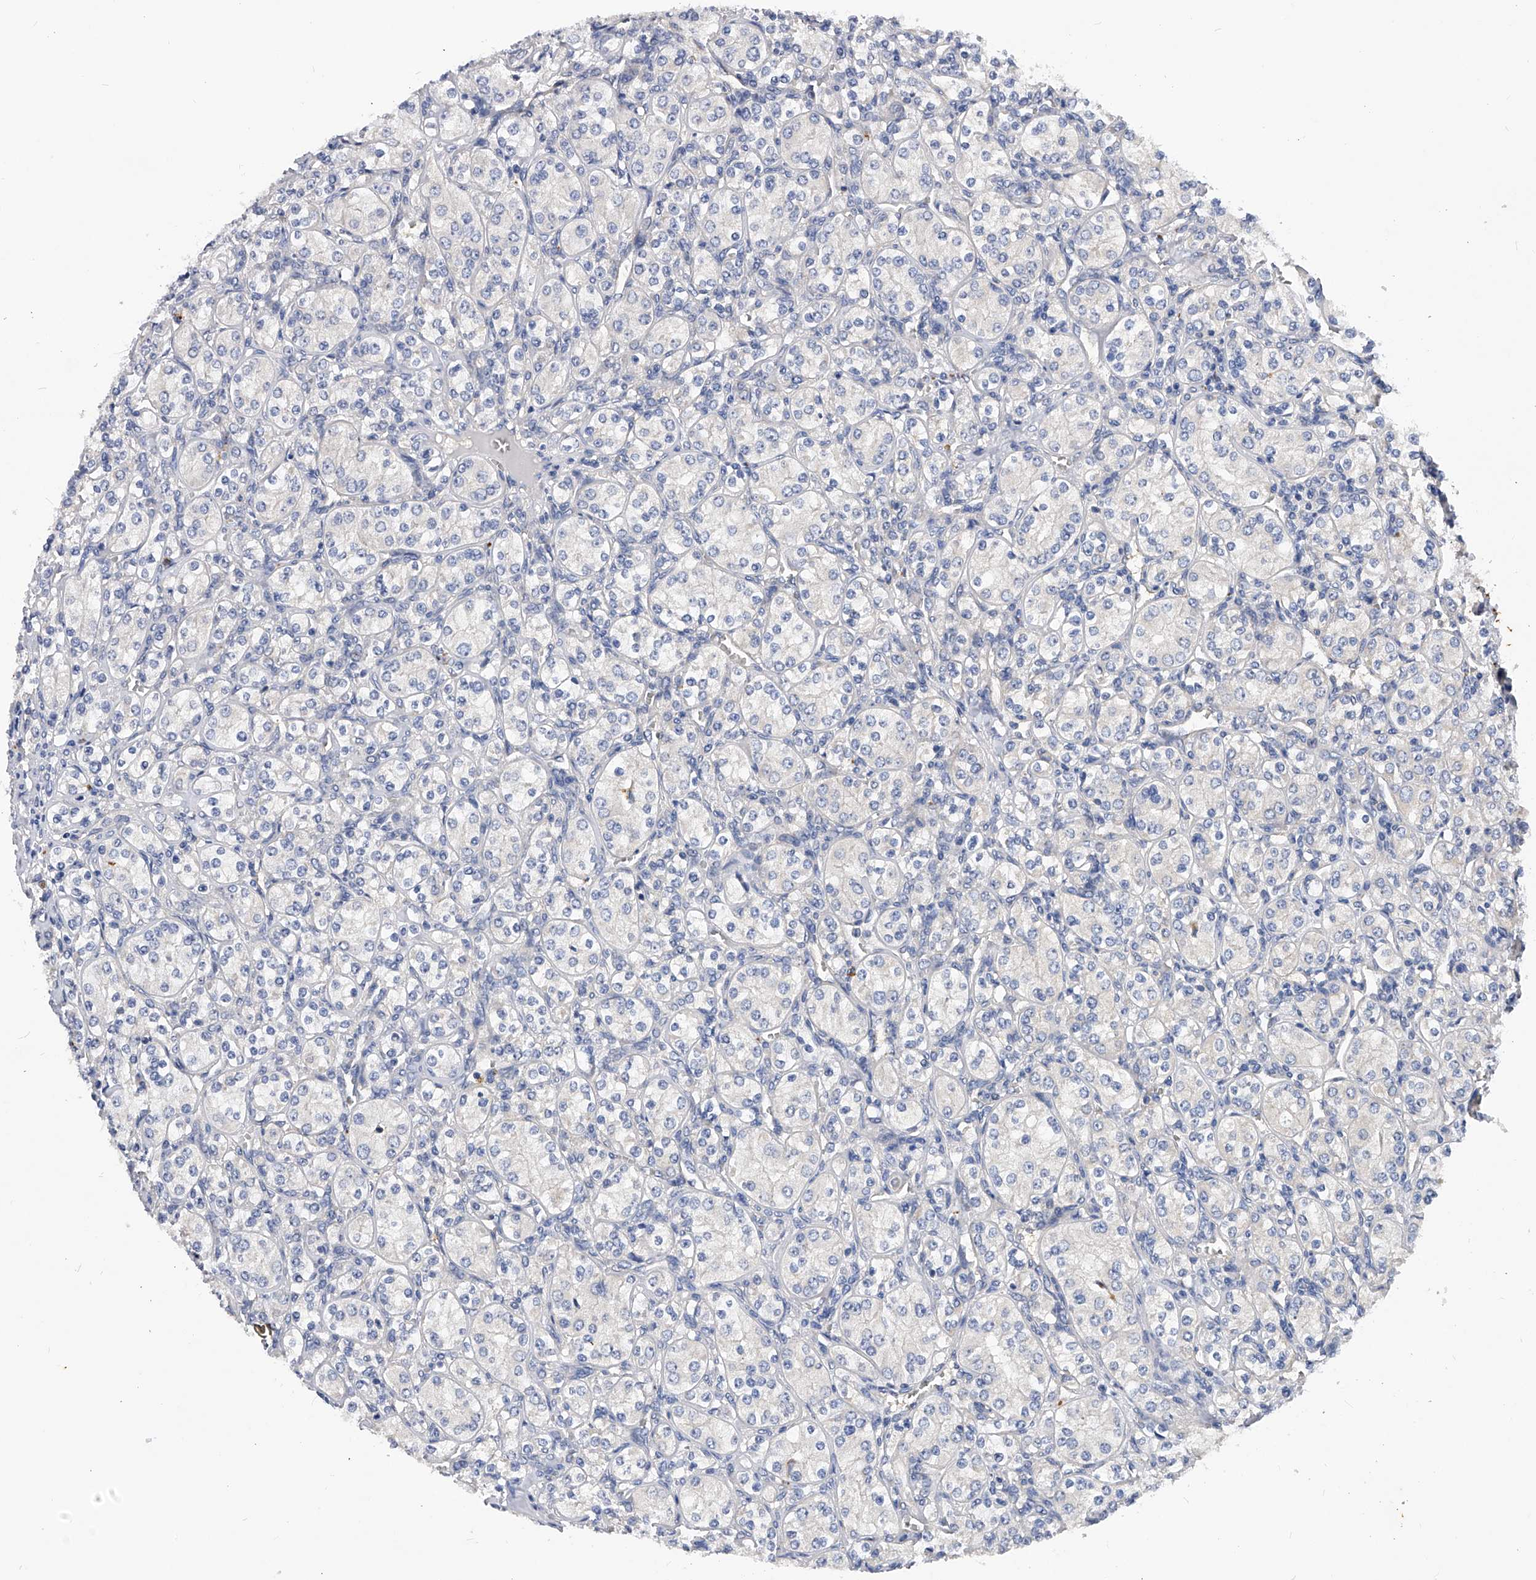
{"staining": {"intensity": "negative", "quantity": "none", "location": "none"}, "tissue": "renal cancer", "cell_type": "Tumor cells", "image_type": "cancer", "snomed": [{"axis": "morphology", "description": "Adenocarcinoma, NOS"}, {"axis": "topography", "description": "Kidney"}], "caption": "IHC histopathology image of human adenocarcinoma (renal) stained for a protein (brown), which demonstrates no positivity in tumor cells. (Brightfield microscopy of DAB IHC at high magnification).", "gene": "PPP5C", "patient": {"sex": "male", "age": 77}}